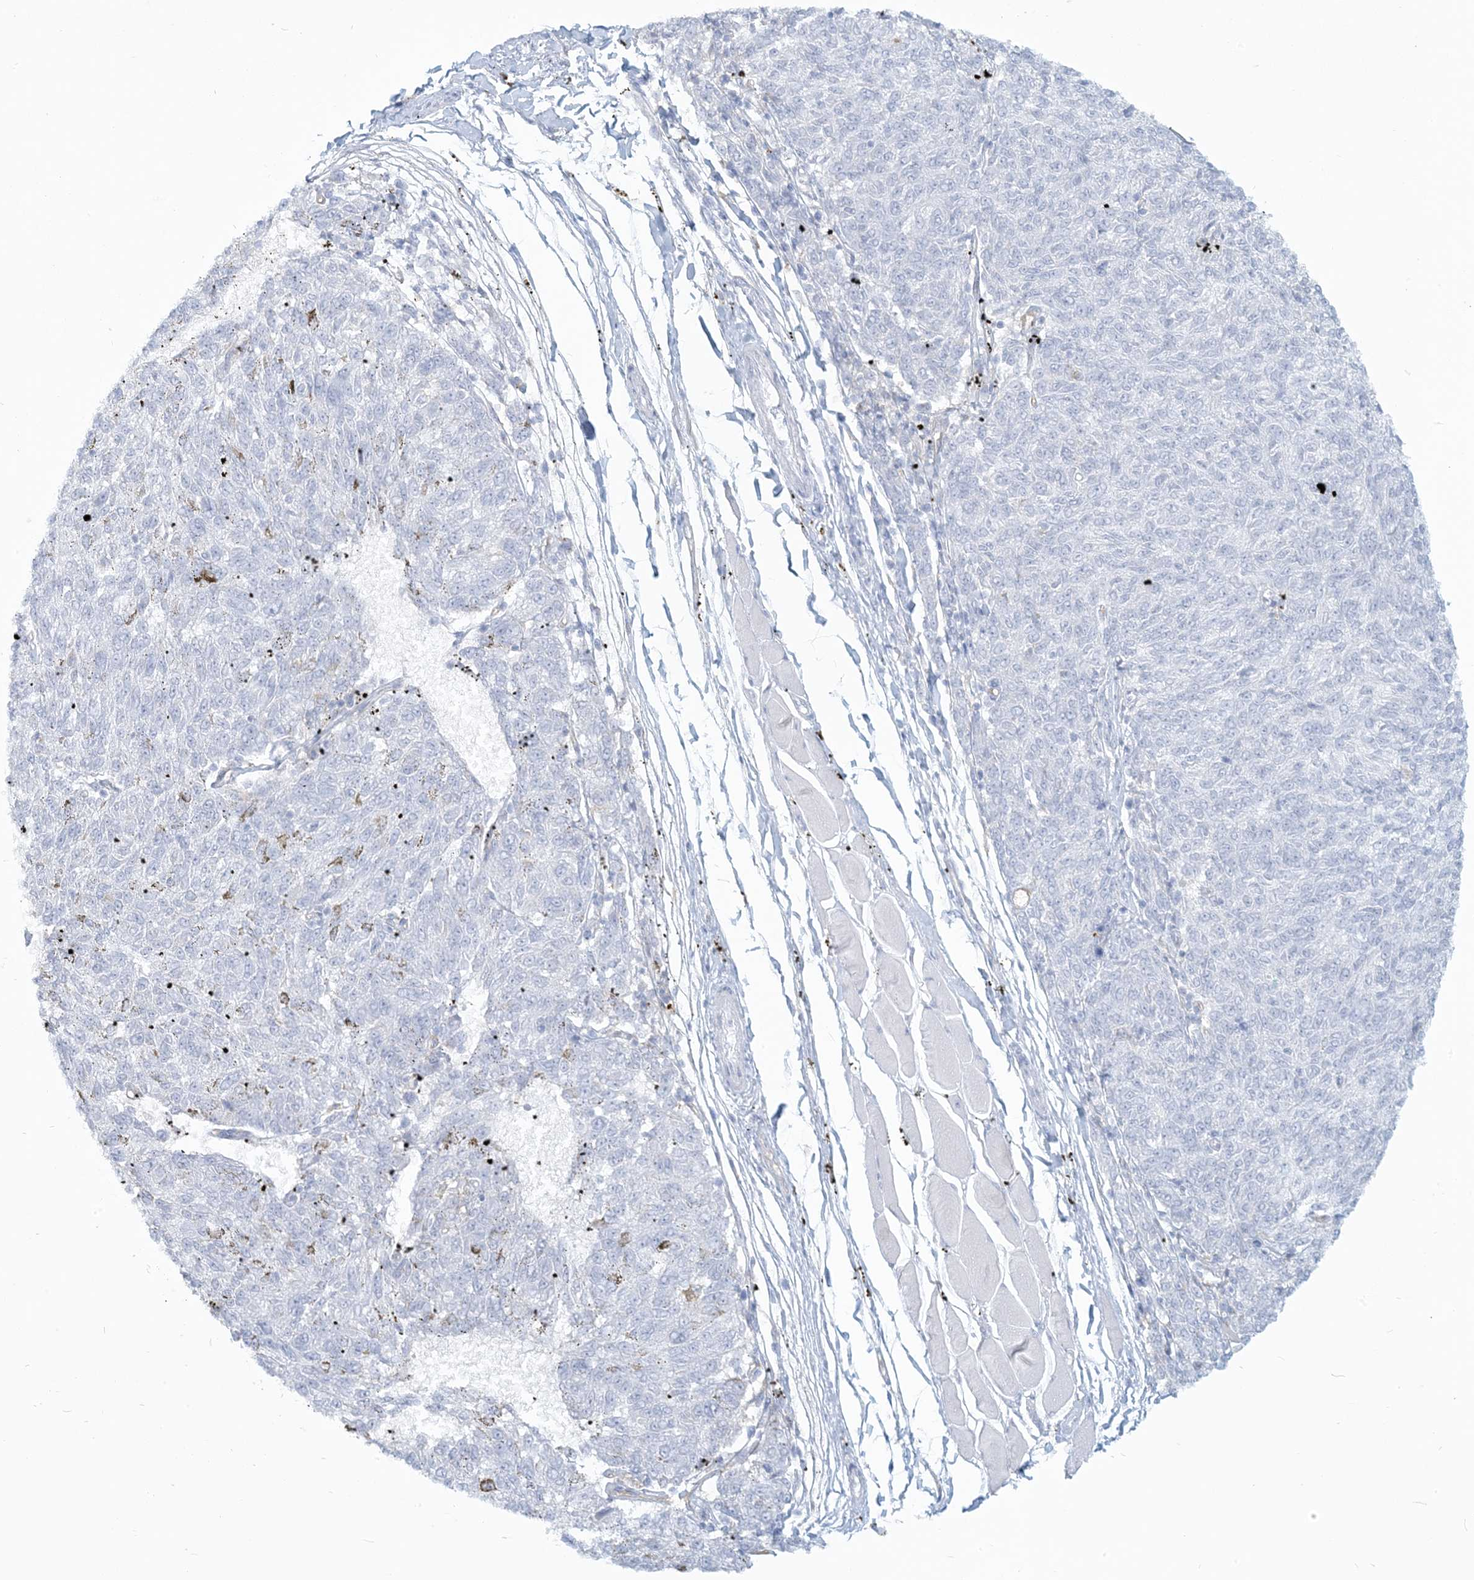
{"staining": {"intensity": "negative", "quantity": "none", "location": "none"}, "tissue": "melanoma", "cell_type": "Tumor cells", "image_type": "cancer", "snomed": [{"axis": "morphology", "description": "Malignant melanoma, NOS"}, {"axis": "topography", "description": "Skin"}], "caption": "Immunohistochemistry of melanoma exhibits no staining in tumor cells.", "gene": "HLA-DRB1", "patient": {"sex": "female", "age": 72}}